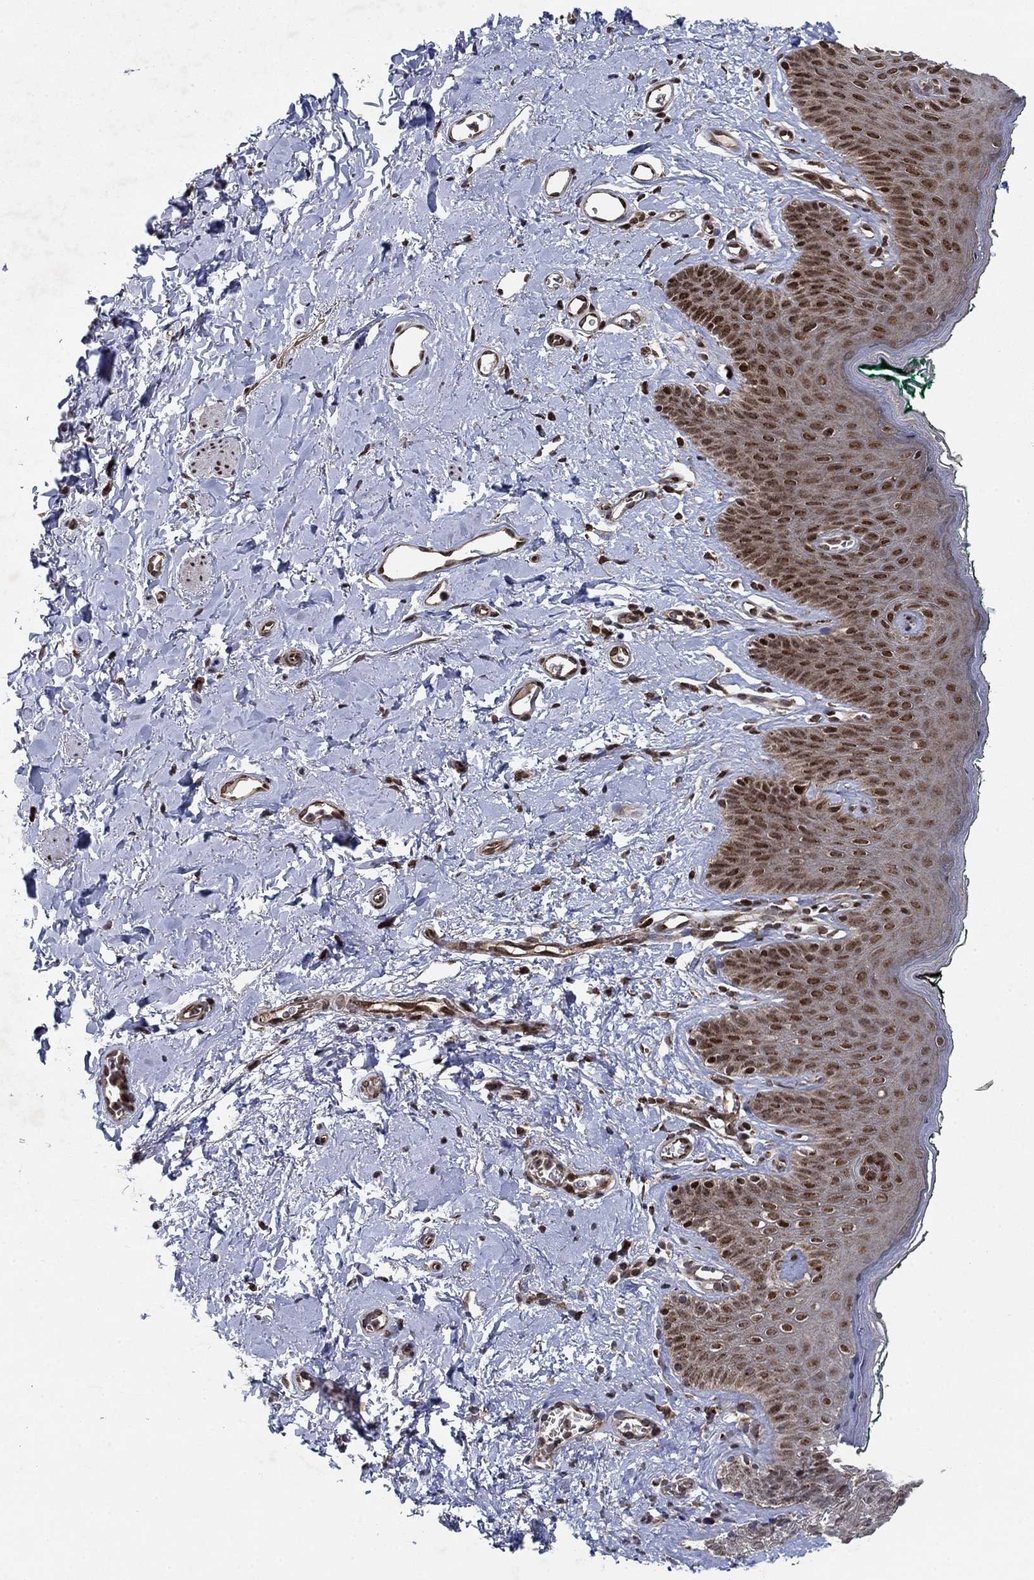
{"staining": {"intensity": "strong", "quantity": "25%-75%", "location": "nuclear"}, "tissue": "skin", "cell_type": "Epidermal cells", "image_type": "normal", "snomed": [{"axis": "morphology", "description": "Normal tissue, NOS"}, {"axis": "topography", "description": "Vulva"}], "caption": "Immunohistochemistry (IHC) staining of benign skin, which reveals high levels of strong nuclear staining in about 25%-75% of epidermal cells indicating strong nuclear protein positivity. The staining was performed using DAB (3,3'-diaminobenzidine) (brown) for protein detection and nuclei were counterstained in hematoxylin (blue).", "gene": "PRICKLE4", "patient": {"sex": "female", "age": 66}}